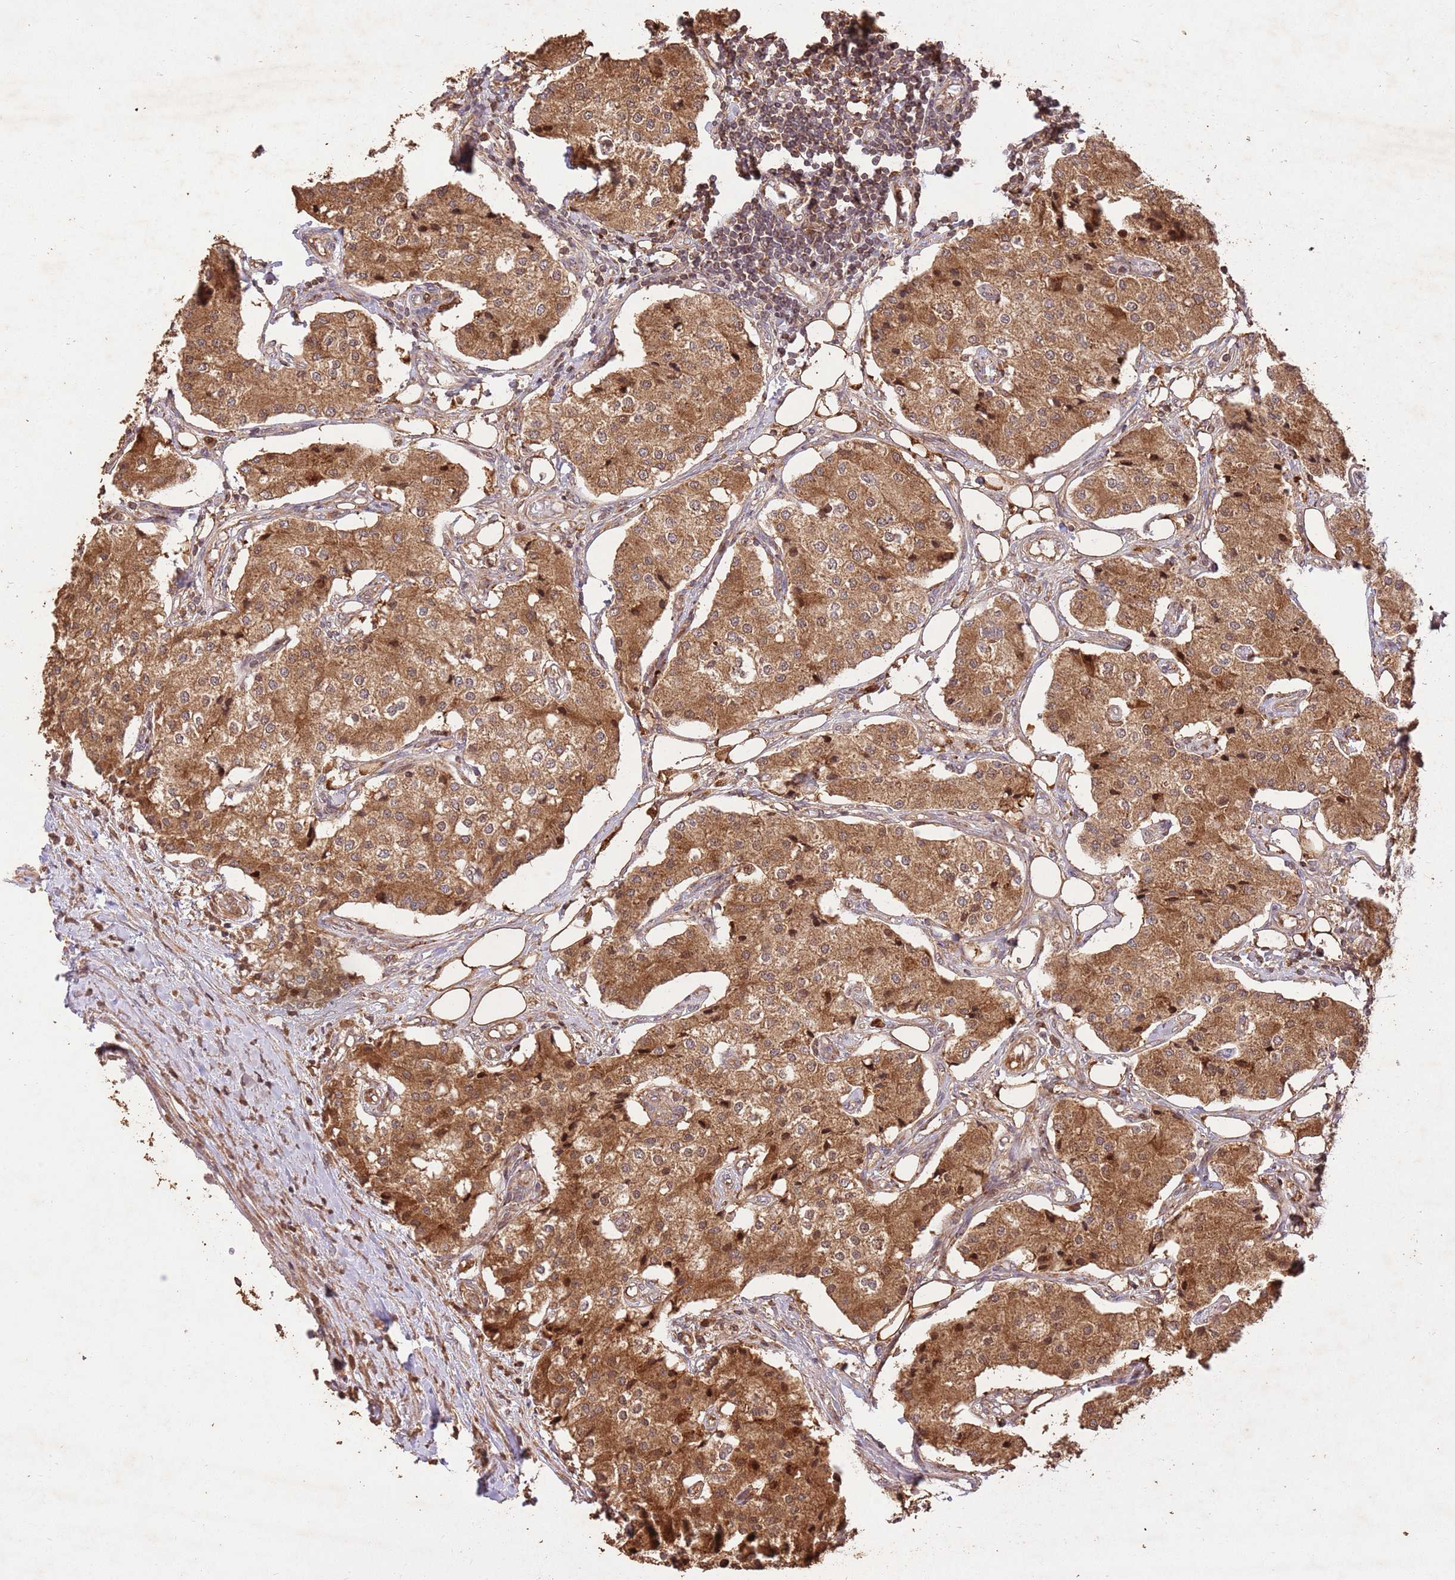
{"staining": {"intensity": "moderate", "quantity": ">75%", "location": "cytoplasmic/membranous"}, "tissue": "carcinoid", "cell_type": "Tumor cells", "image_type": "cancer", "snomed": [{"axis": "morphology", "description": "Carcinoid, malignant, NOS"}, {"axis": "topography", "description": "Colon"}], "caption": "Protein staining displays moderate cytoplasmic/membranous expression in about >75% of tumor cells in carcinoid.", "gene": "LRRC28", "patient": {"sex": "female", "age": 52}}